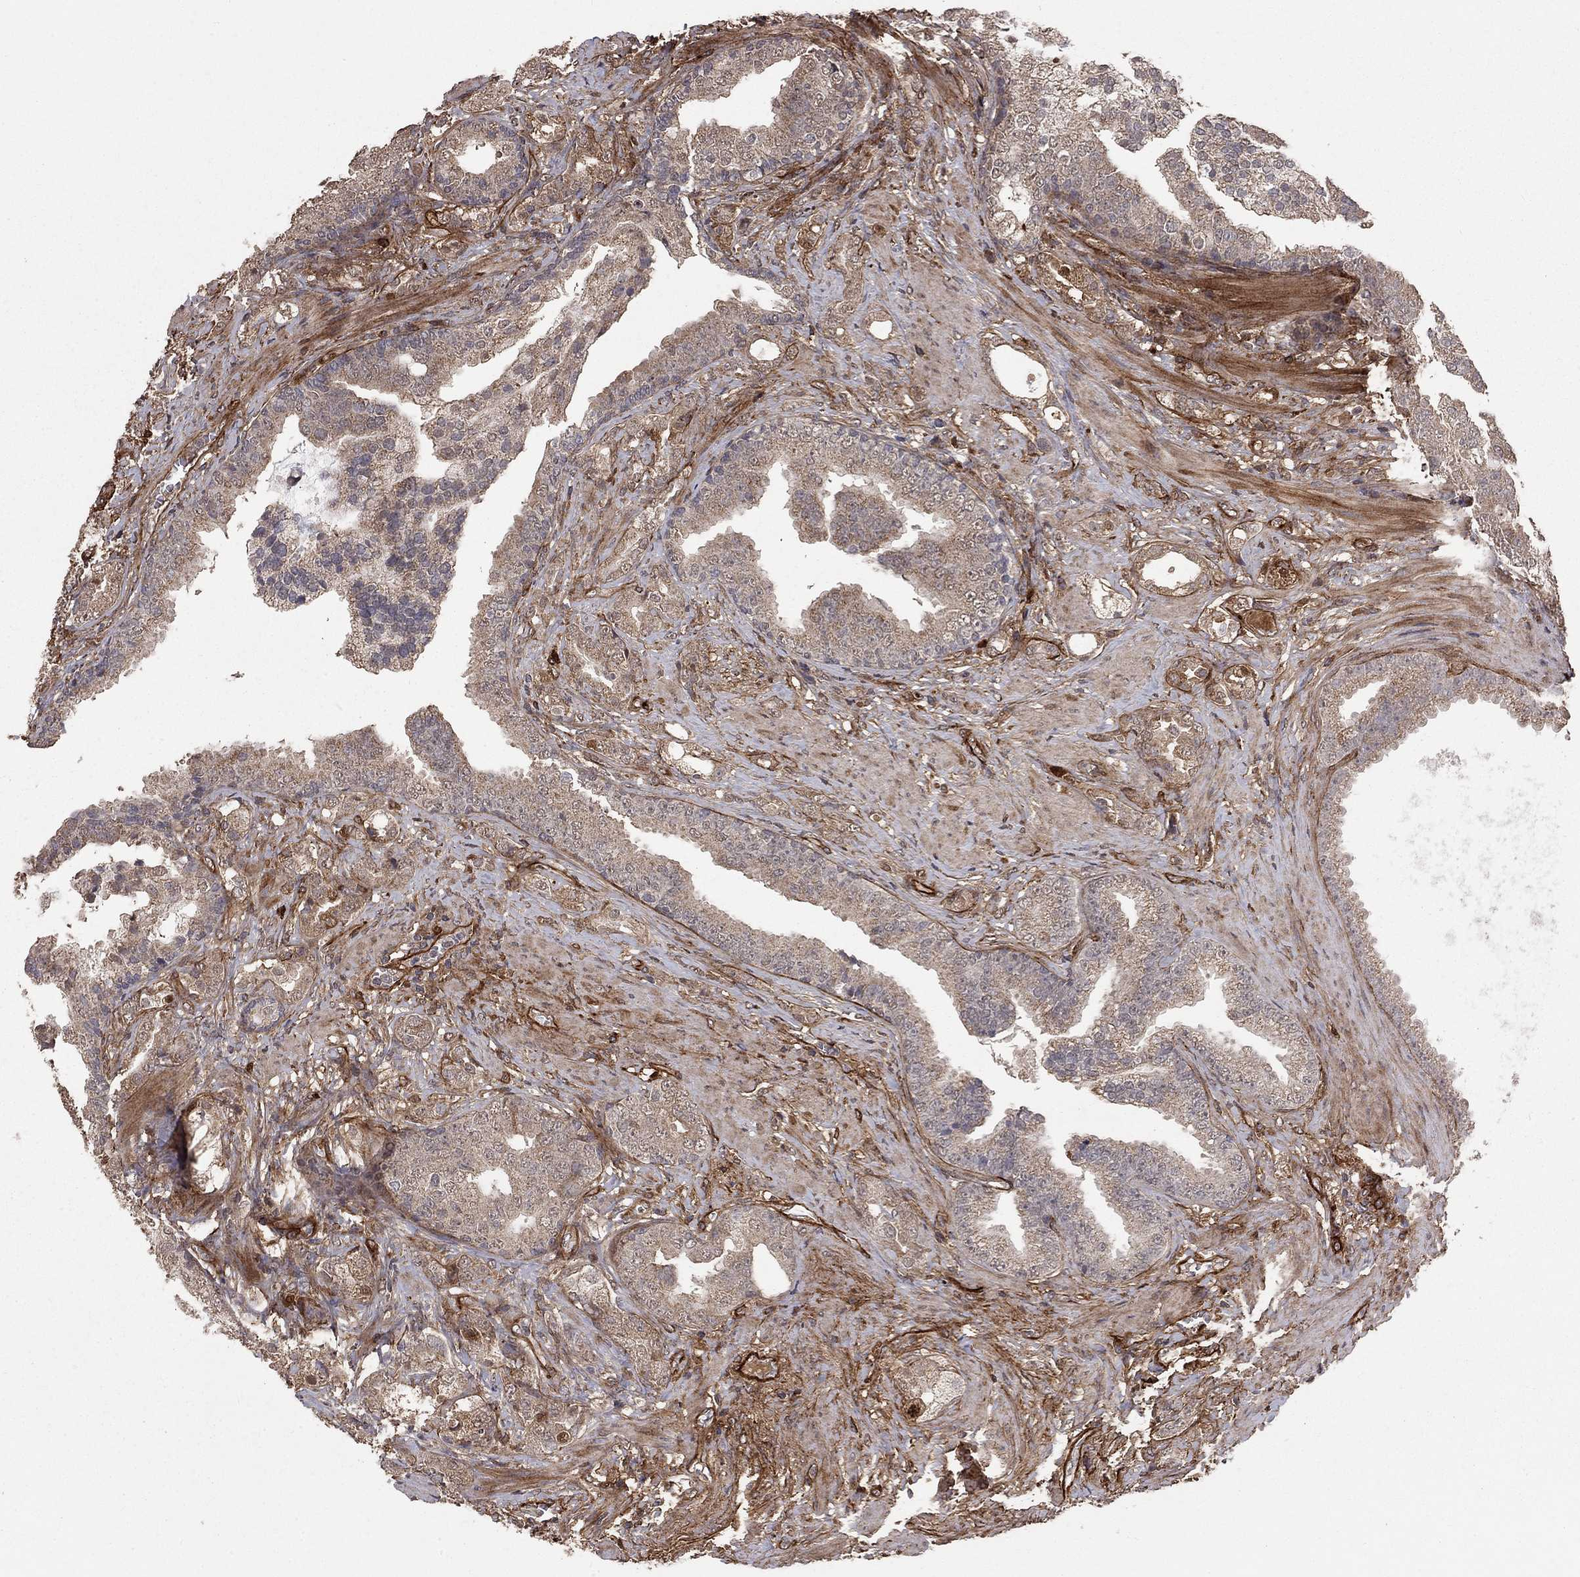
{"staining": {"intensity": "negative", "quantity": "none", "location": "none"}, "tissue": "prostate cancer", "cell_type": "Tumor cells", "image_type": "cancer", "snomed": [{"axis": "morphology", "description": "Adenocarcinoma, NOS"}, {"axis": "topography", "description": "Prostate"}], "caption": "Tumor cells are negative for brown protein staining in prostate cancer.", "gene": "COL18A1", "patient": {"sex": "male", "age": 57}}